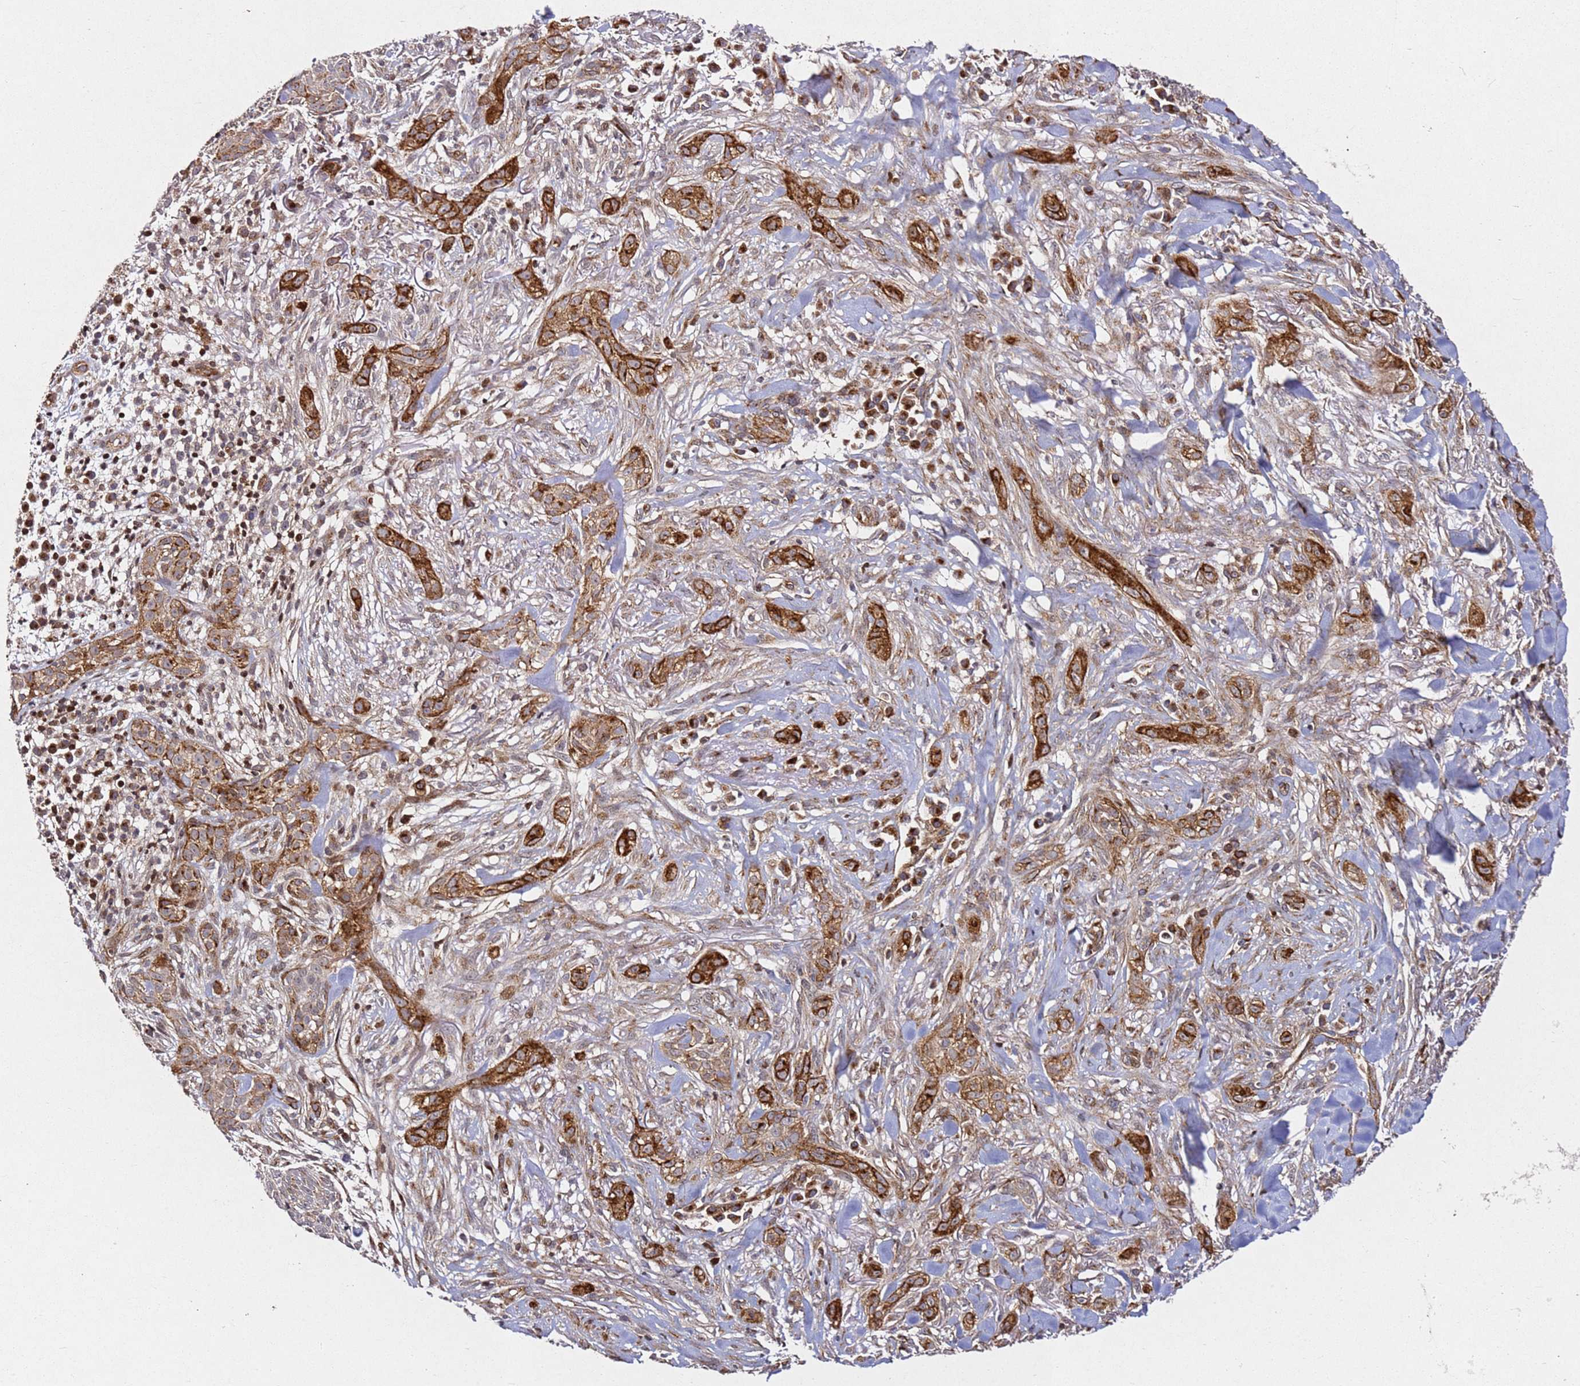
{"staining": {"intensity": "strong", "quantity": ">75%", "location": "cytoplasmic/membranous"}, "tissue": "skin cancer", "cell_type": "Tumor cells", "image_type": "cancer", "snomed": [{"axis": "morphology", "description": "Basal cell carcinoma"}, {"axis": "topography", "description": "Skin"}], "caption": "A micrograph of human basal cell carcinoma (skin) stained for a protein exhibits strong cytoplasmic/membranous brown staining in tumor cells.", "gene": "ZNF296", "patient": {"sex": "male", "age": 72}}